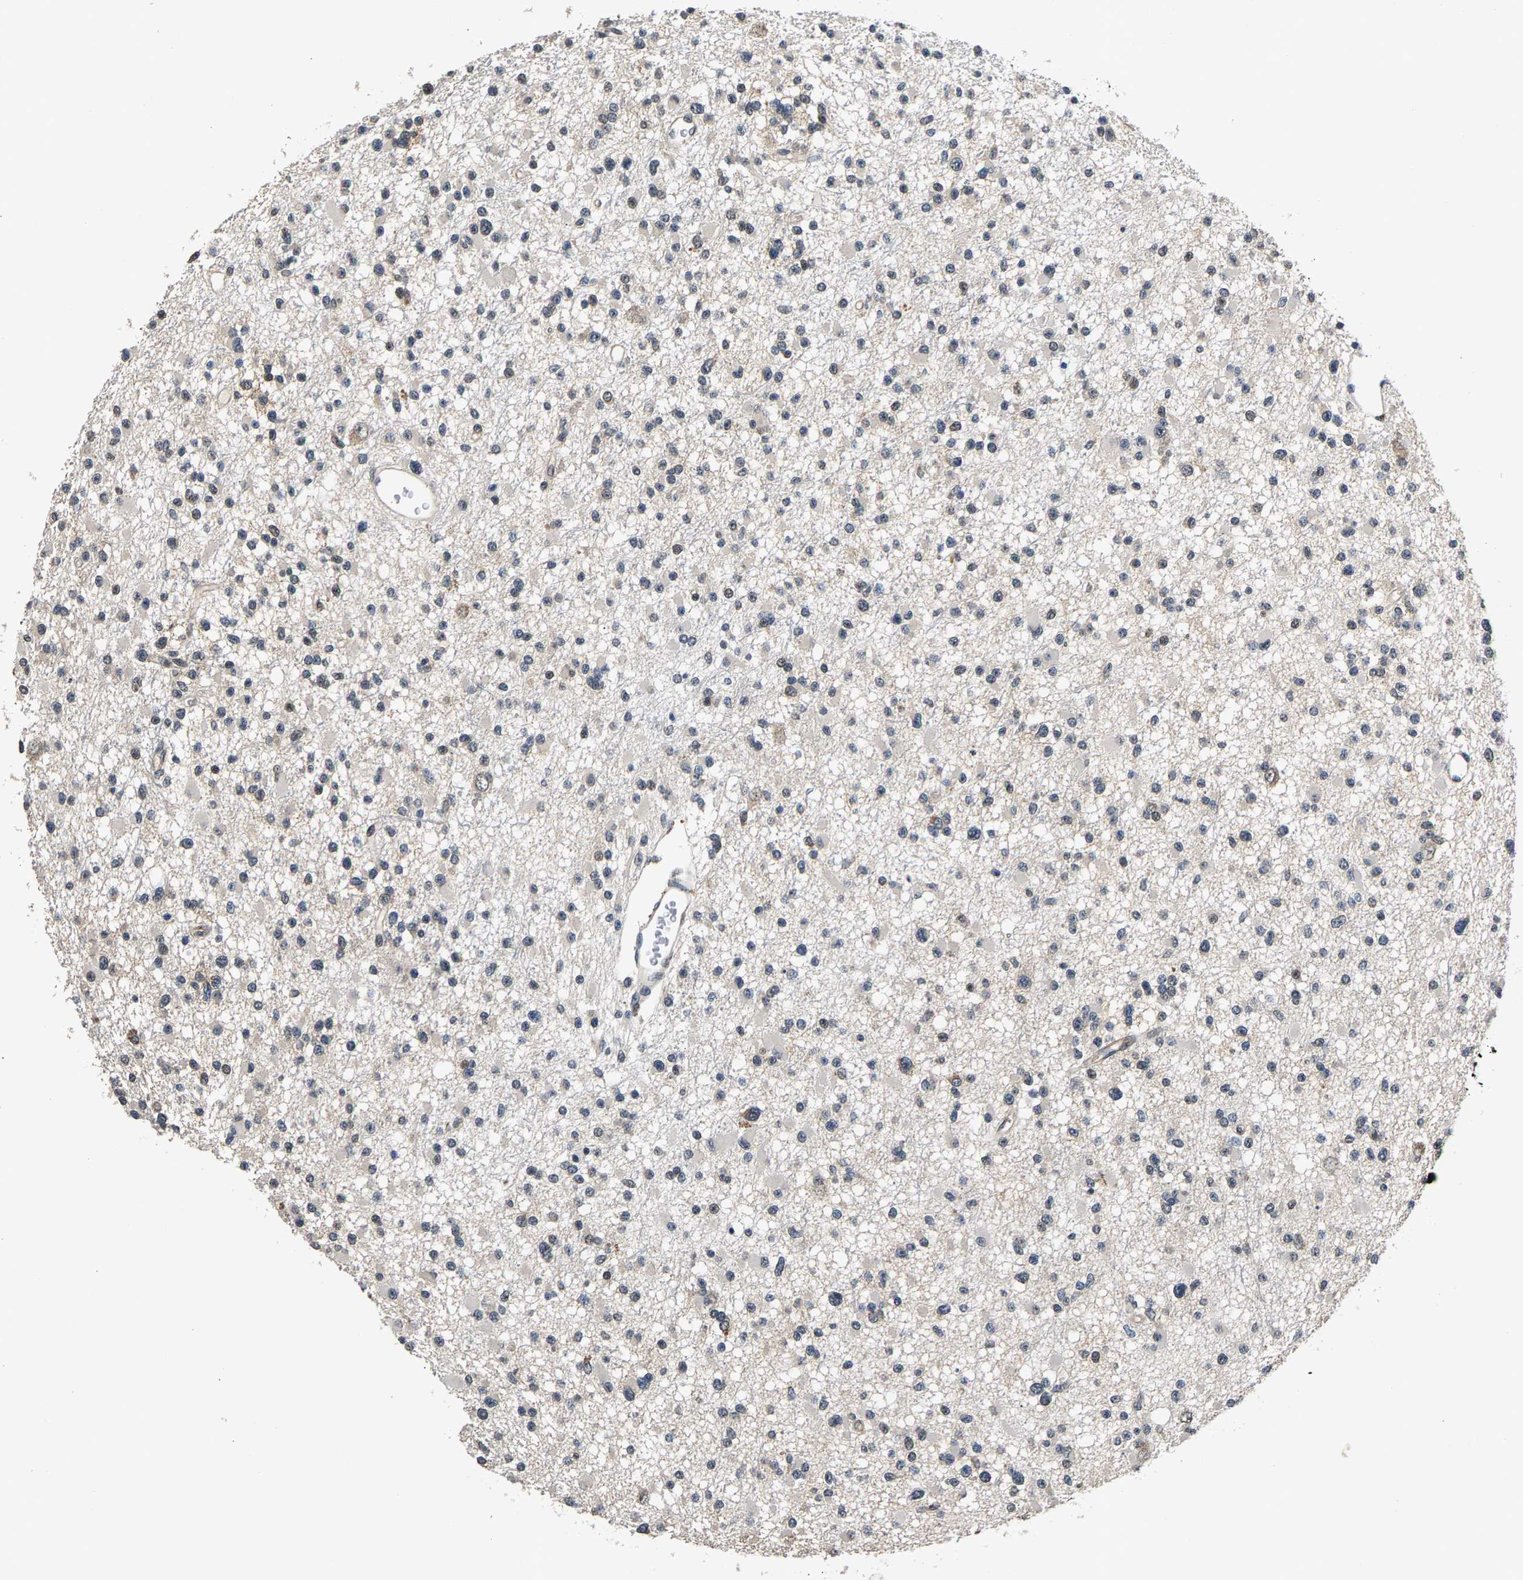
{"staining": {"intensity": "weak", "quantity": "<25%", "location": "nuclear"}, "tissue": "glioma", "cell_type": "Tumor cells", "image_type": "cancer", "snomed": [{"axis": "morphology", "description": "Glioma, malignant, Low grade"}, {"axis": "topography", "description": "Brain"}], "caption": "Immunohistochemistry of glioma reveals no staining in tumor cells.", "gene": "RBM33", "patient": {"sex": "female", "age": 22}}